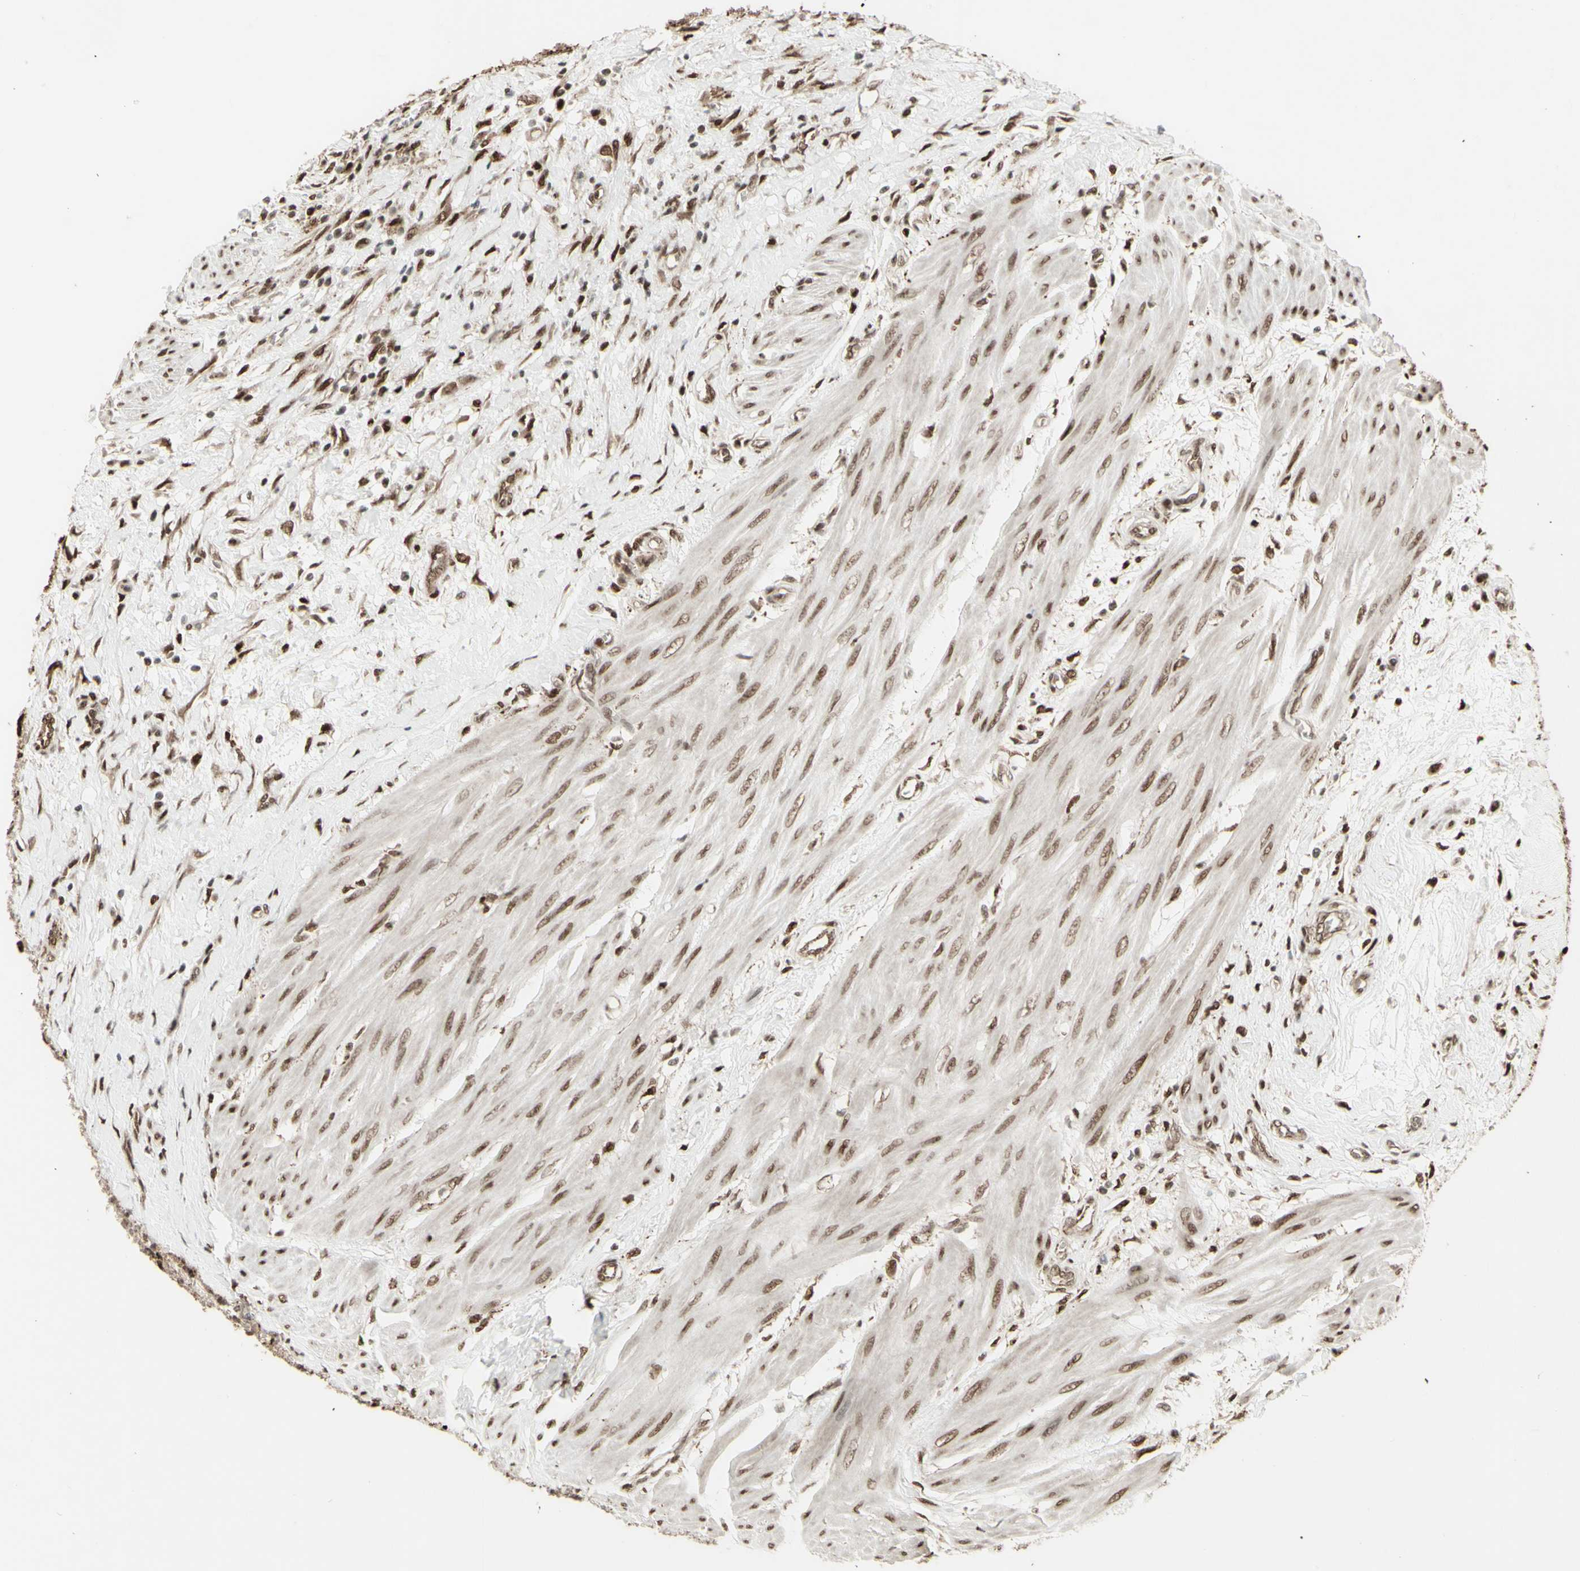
{"staining": {"intensity": "moderate", "quantity": ">75%", "location": "cytoplasmic/membranous,nuclear"}, "tissue": "urothelial cancer", "cell_type": "Tumor cells", "image_type": "cancer", "snomed": [{"axis": "morphology", "description": "Urothelial carcinoma, High grade"}, {"axis": "topography", "description": "Urinary bladder"}], "caption": "Human urothelial carcinoma (high-grade) stained with a brown dye shows moderate cytoplasmic/membranous and nuclear positive staining in about >75% of tumor cells.", "gene": "CBX1", "patient": {"sex": "male", "age": 35}}